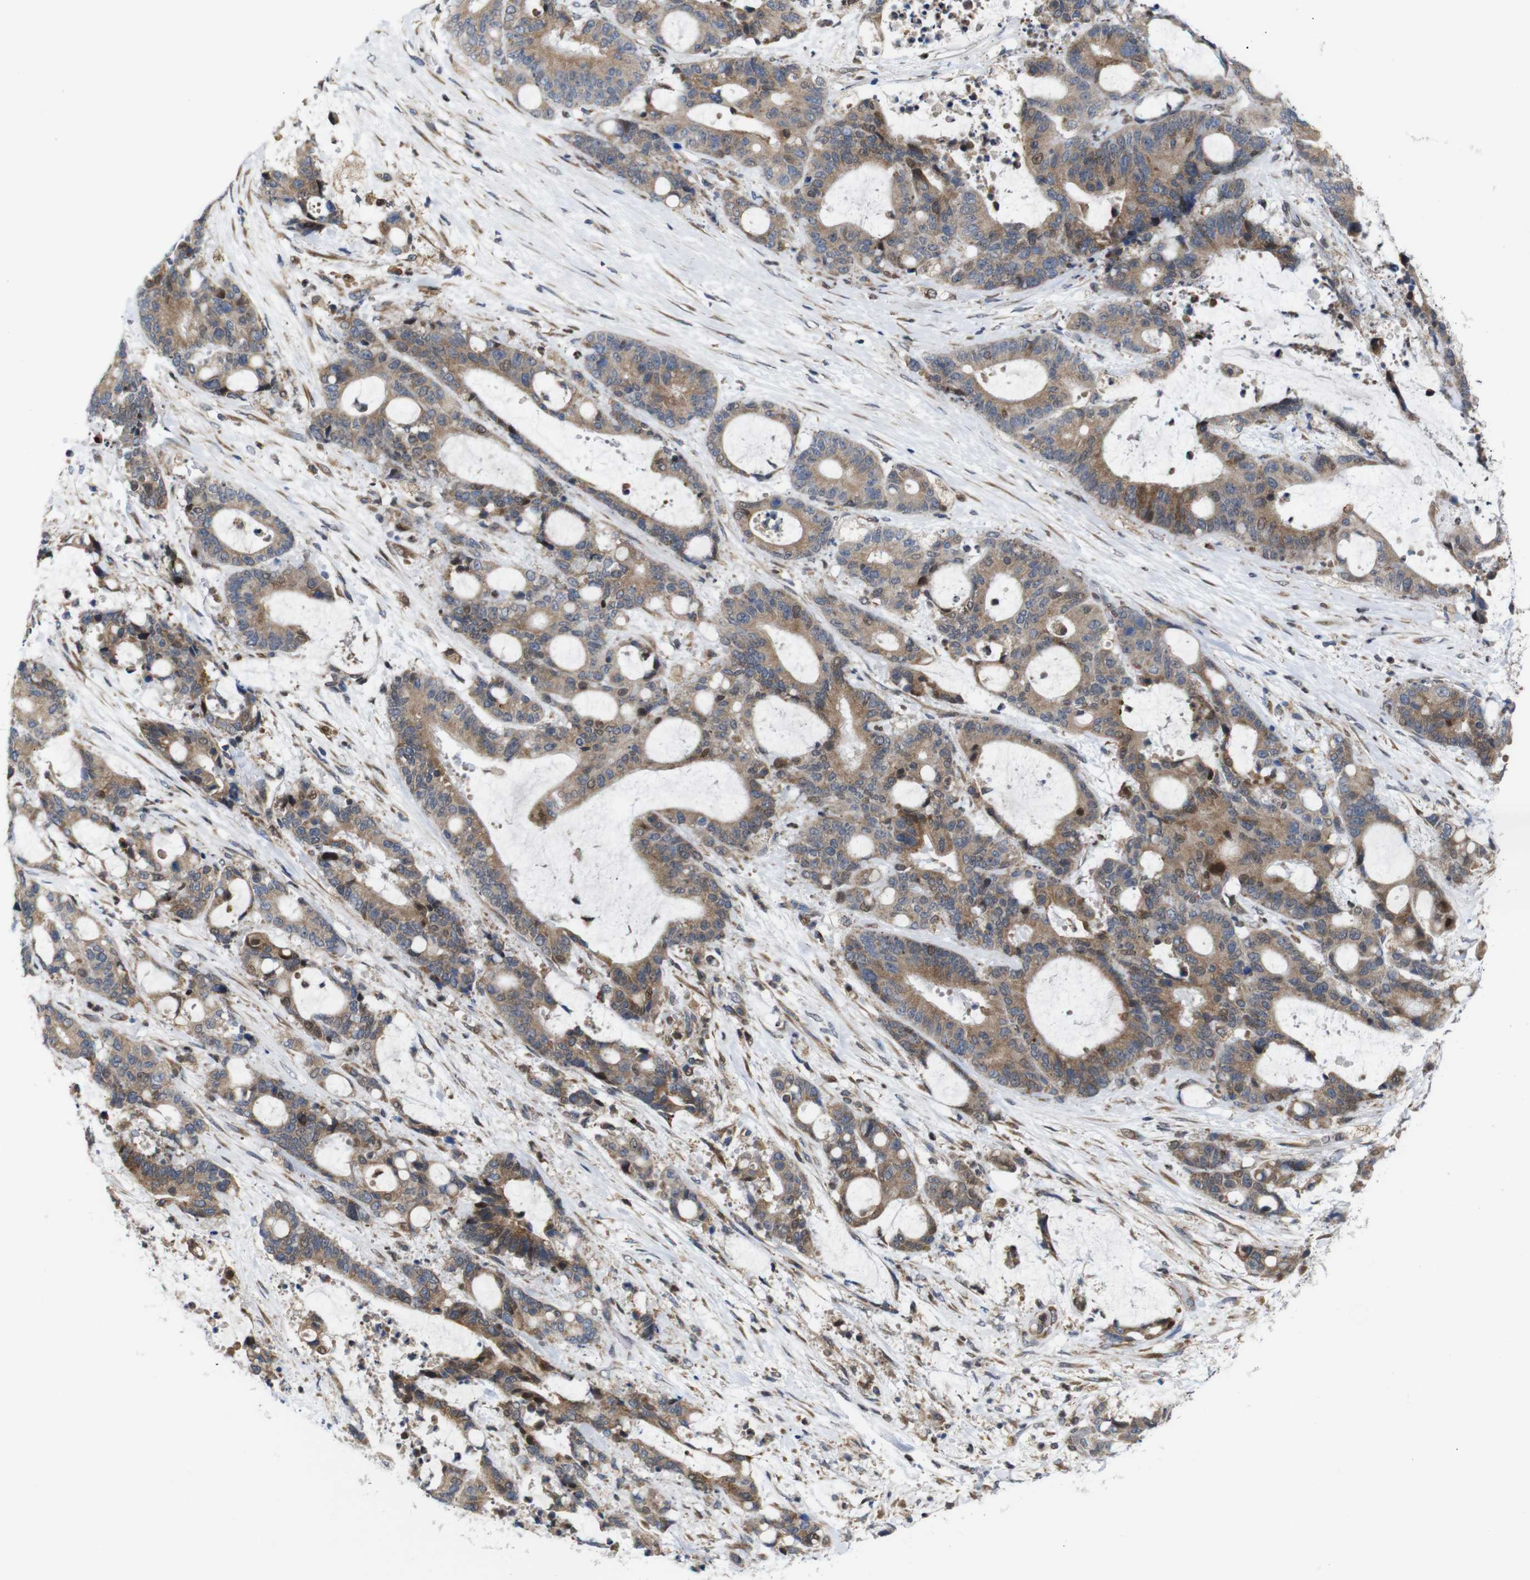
{"staining": {"intensity": "moderate", "quantity": ">75%", "location": "cytoplasmic/membranous"}, "tissue": "liver cancer", "cell_type": "Tumor cells", "image_type": "cancer", "snomed": [{"axis": "morphology", "description": "Normal tissue, NOS"}, {"axis": "morphology", "description": "Cholangiocarcinoma"}, {"axis": "topography", "description": "Liver"}, {"axis": "topography", "description": "Peripheral nerve tissue"}], "caption": "IHC histopathology image of liver cancer stained for a protein (brown), which reveals medium levels of moderate cytoplasmic/membranous expression in approximately >75% of tumor cells.", "gene": "PTPN1", "patient": {"sex": "female", "age": 73}}